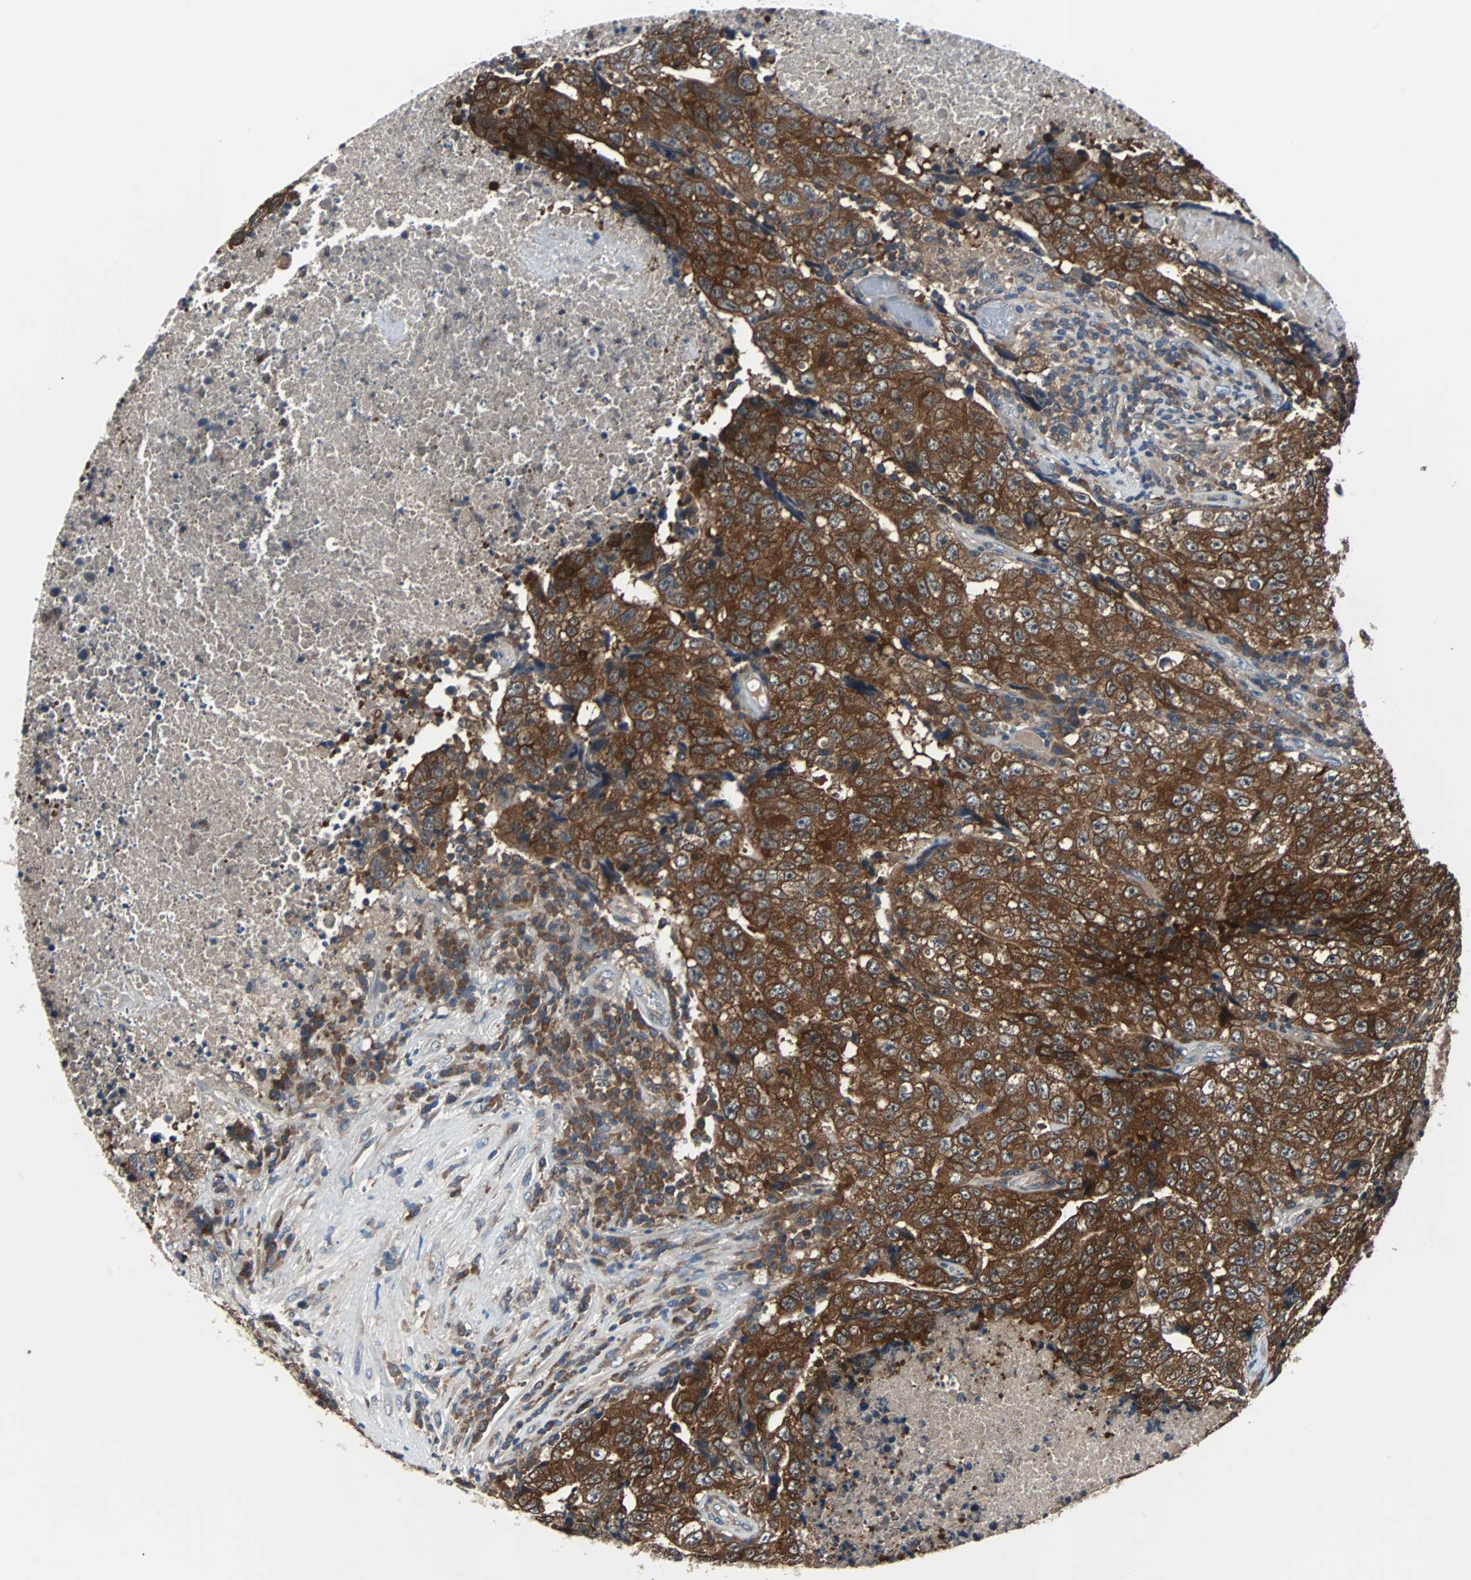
{"staining": {"intensity": "strong", "quantity": ">75%", "location": "cytoplasmic/membranous"}, "tissue": "testis cancer", "cell_type": "Tumor cells", "image_type": "cancer", "snomed": [{"axis": "morphology", "description": "Necrosis, NOS"}, {"axis": "morphology", "description": "Carcinoma, Embryonal, NOS"}, {"axis": "topography", "description": "Testis"}], "caption": "Brown immunohistochemical staining in human testis cancer (embryonal carcinoma) demonstrates strong cytoplasmic/membranous staining in approximately >75% of tumor cells. (Brightfield microscopy of DAB IHC at high magnification).", "gene": "PAK1", "patient": {"sex": "male", "age": 19}}